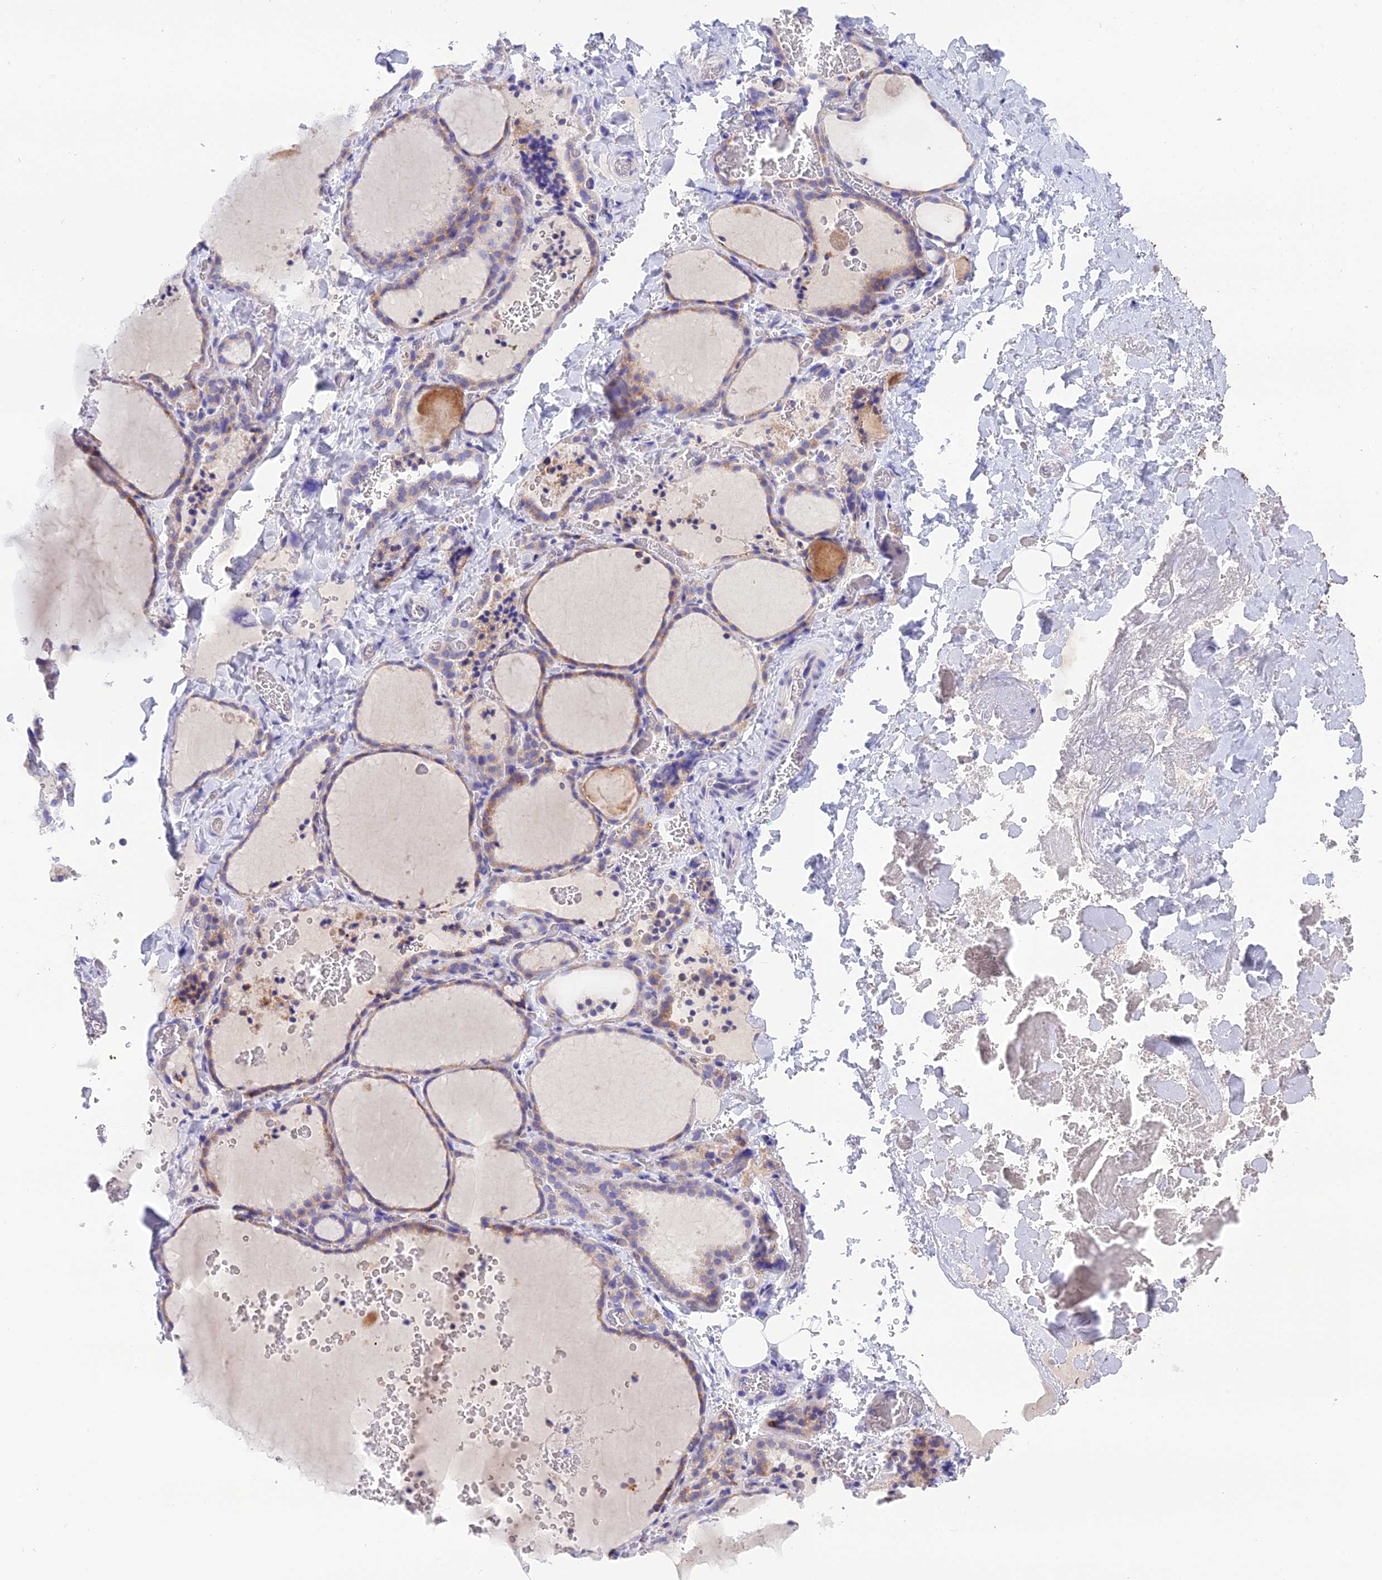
{"staining": {"intensity": "moderate", "quantity": "<25%", "location": "cytoplasmic/membranous"}, "tissue": "thyroid gland", "cell_type": "Glandular cells", "image_type": "normal", "snomed": [{"axis": "morphology", "description": "Normal tissue, NOS"}, {"axis": "topography", "description": "Thyroid gland"}], "caption": "An IHC image of normal tissue is shown. Protein staining in brown labels moderate cytoplasmic/membranous positivity in thyroid gland within glandular cells. Nuclei are stained in blue.", "gene": "KIAA0408", "patient": {"sex": "female", "age": 22}}